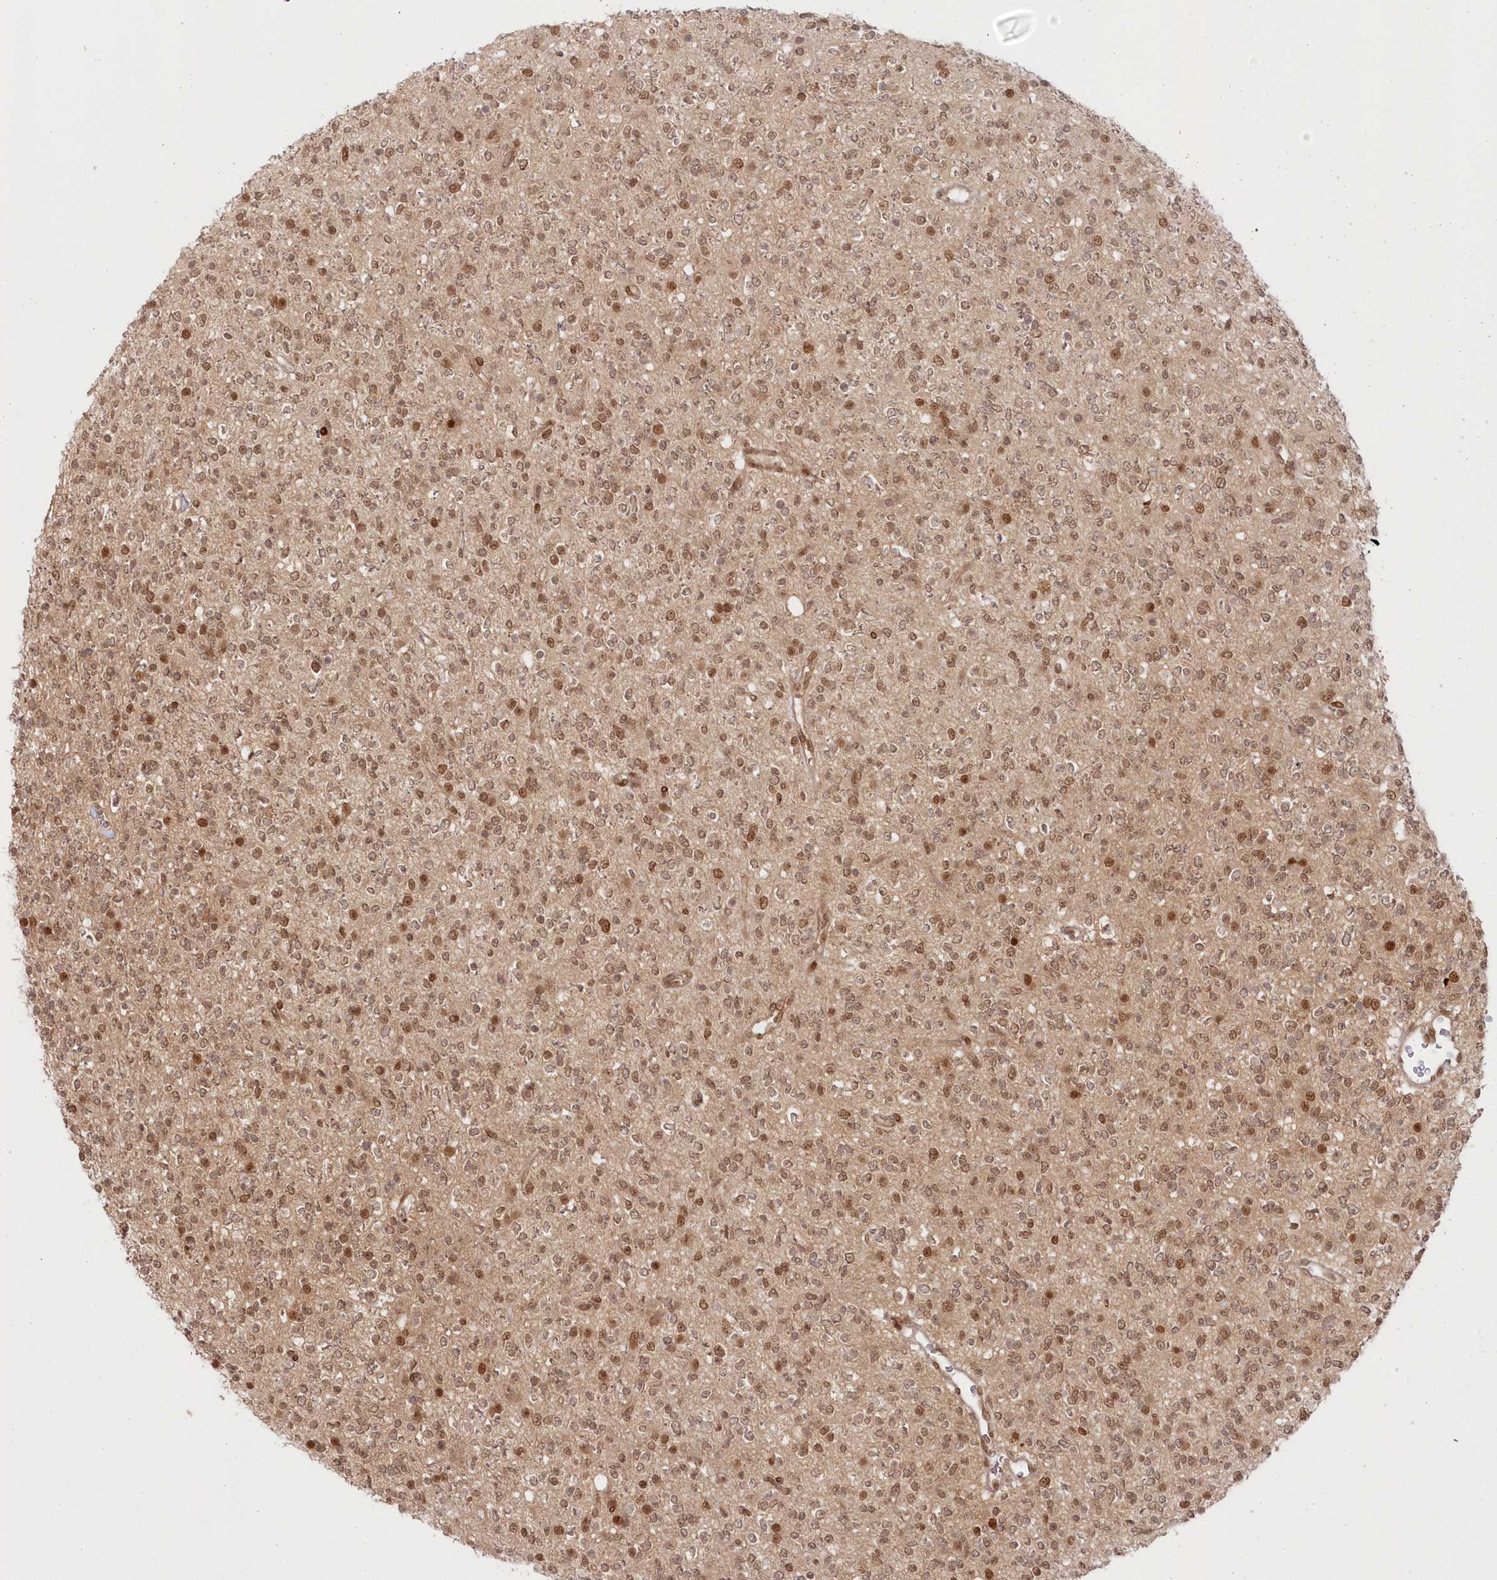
{"staining": {"intensity": "moderate", "quantity": ">75%", "location": "nuclear"}, "tissue": "glioma", "cell_type": "Tumor cells", "image_type": "cancer", "snomed": [{"axis": "morphology", "description": "Glioma, malignant, High grade"}, {"axis": "topography", "description": "Brain"}], "caption": "An immunohistochemistry (IHC) micrograph of tumor tissue is shown. Protein staining in brown highlights moderate nuclear positivity in glioma within tumor cells. The staining was performed using DAB (3,3'-diaminobenzidine) to visualize the protein expression in brown, while the nuclei were stained in blue with hematoxylin (Magnification: 20x).", "gene": "TOGARAM2", "patient": {"sex": "male", "age": 34}}